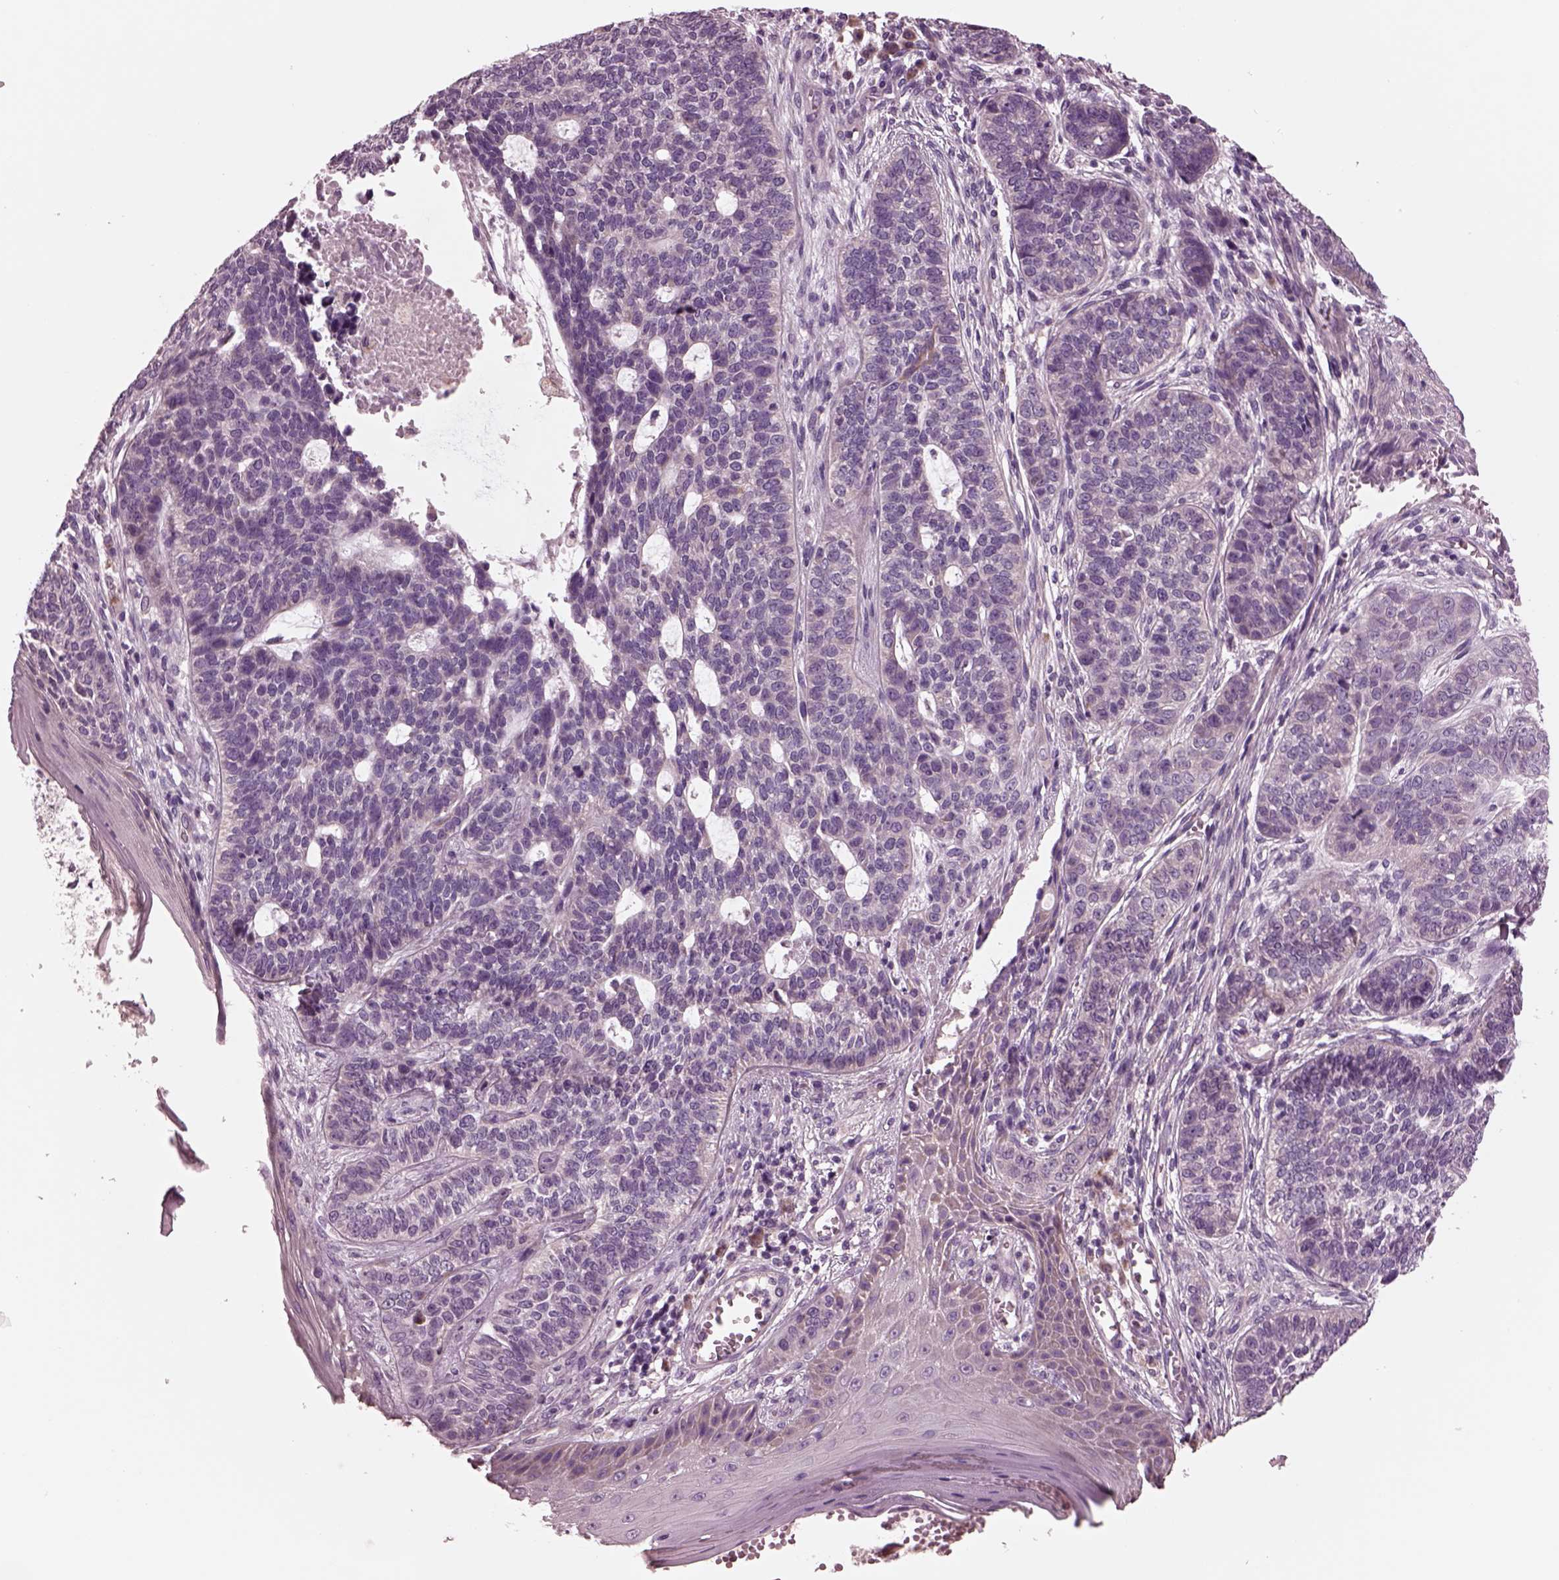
{"staining": {"intensity": "negative", "quantity": "none", "location": "none"}, "tissue": "skin cancer", "cell_type": "Tumor cells", "image_type": "cancer", "snomed": [{"axis": "morphology", "description": "Basal cell carcinoma"}, {"axis": "topography", "description": "Skin"}], "caption": "Basal cell carcinoma (skin) was stained to show a protein in brown. There is no significant staining in tumor cells. Brightfield microscopy of immunohistochemistry stained with DAB (brown) and hematoxylin (blue), captured at high magnification.", "gene": "AP4M1", "patient": {"sex": "female", "age": 69}}